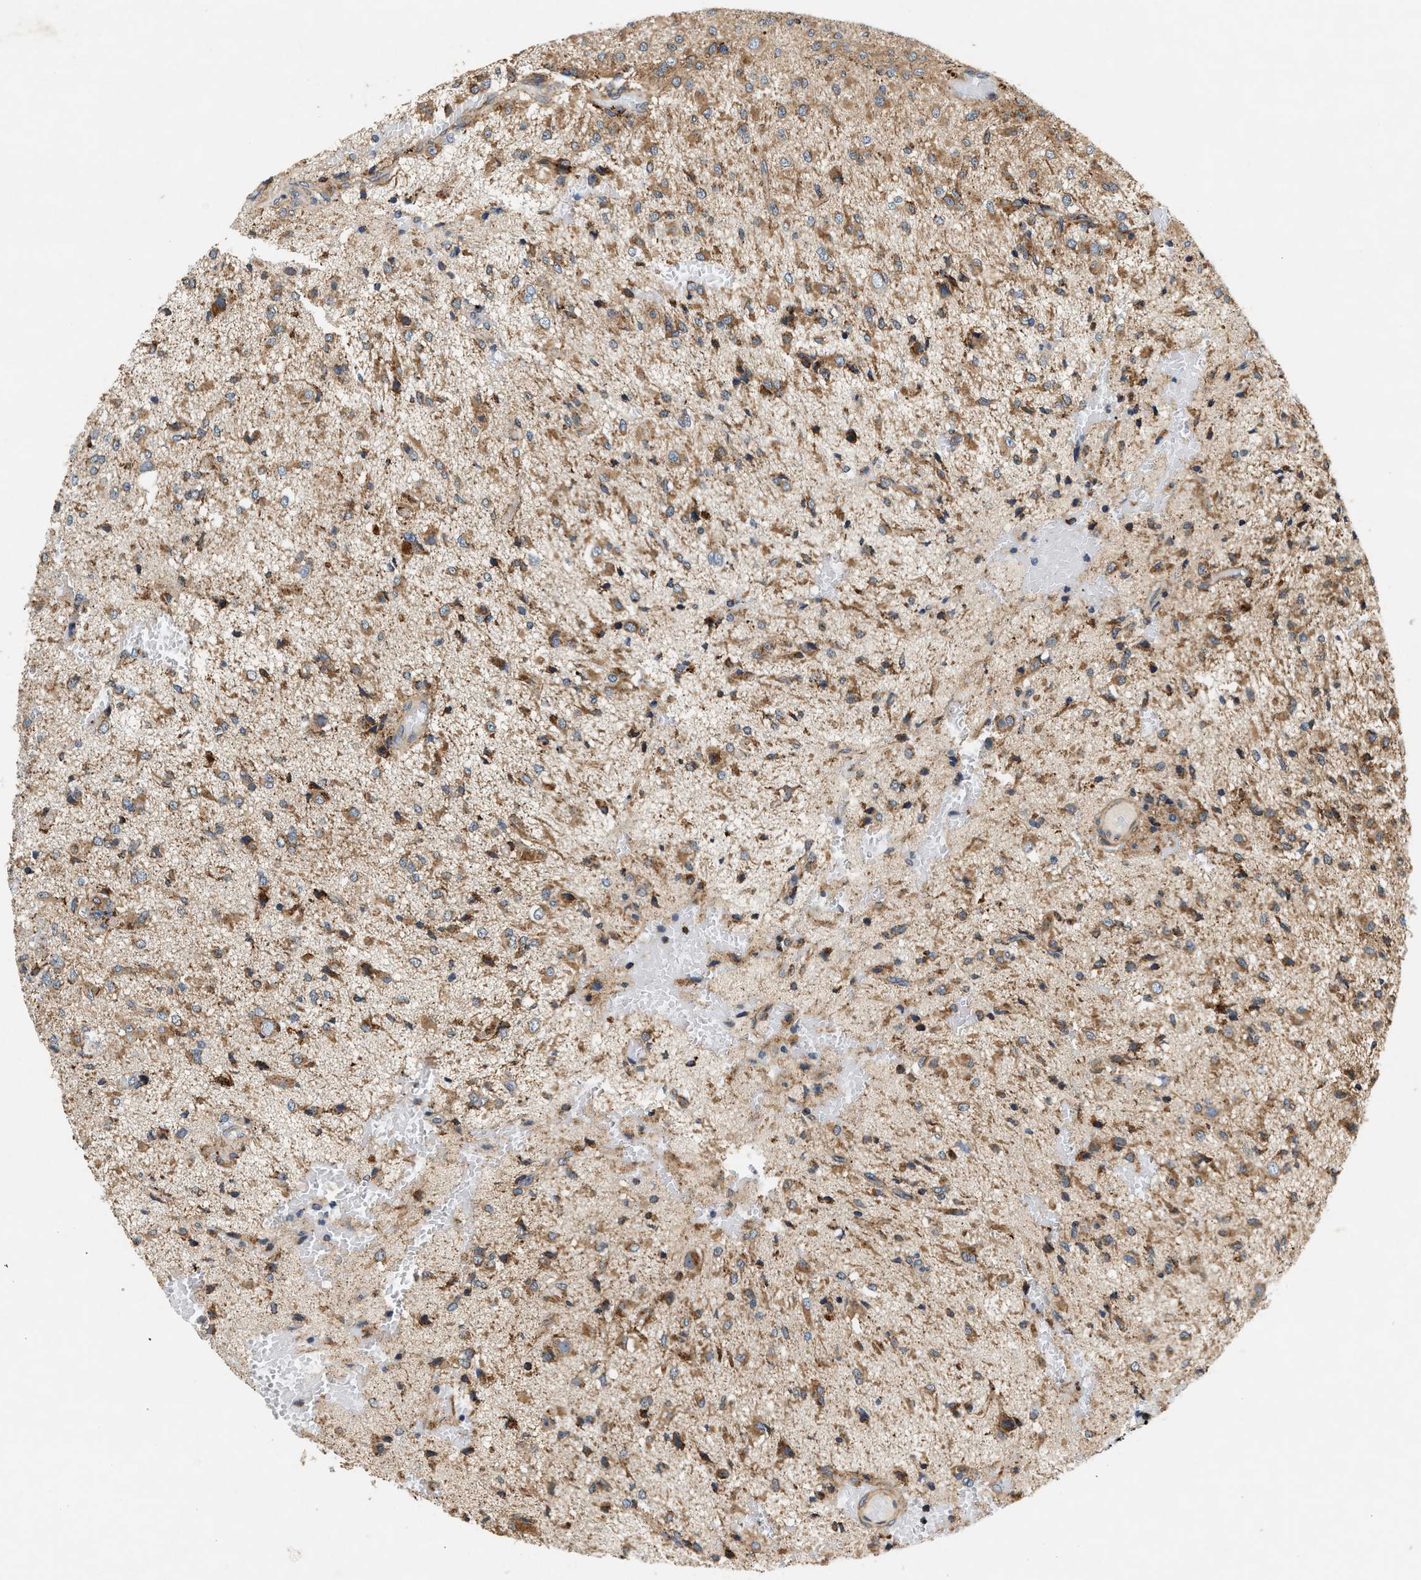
{"staining": {"intensity": "moderate", "quantity": ">75%", "location": "cytoplasmic/membranous"}, "tissue": "glioma", "cell_type": "Tumor cells", "image_type": "cancer", "snomed": [{"axis": "morphology", "description": "Glioma, malignant, High grade"}, {"axis": "topography", "description": "Brain"}], "caption": "High-power microscopy captured an immunohistochemistry (IHC) image of malignant glioma (high-grade), revealing moderate cytoplasmic/membranous staining in approximately >75% of tumor cells.", "gene": "DUSP10", "patient": {"sex": "female", "age": 59}}